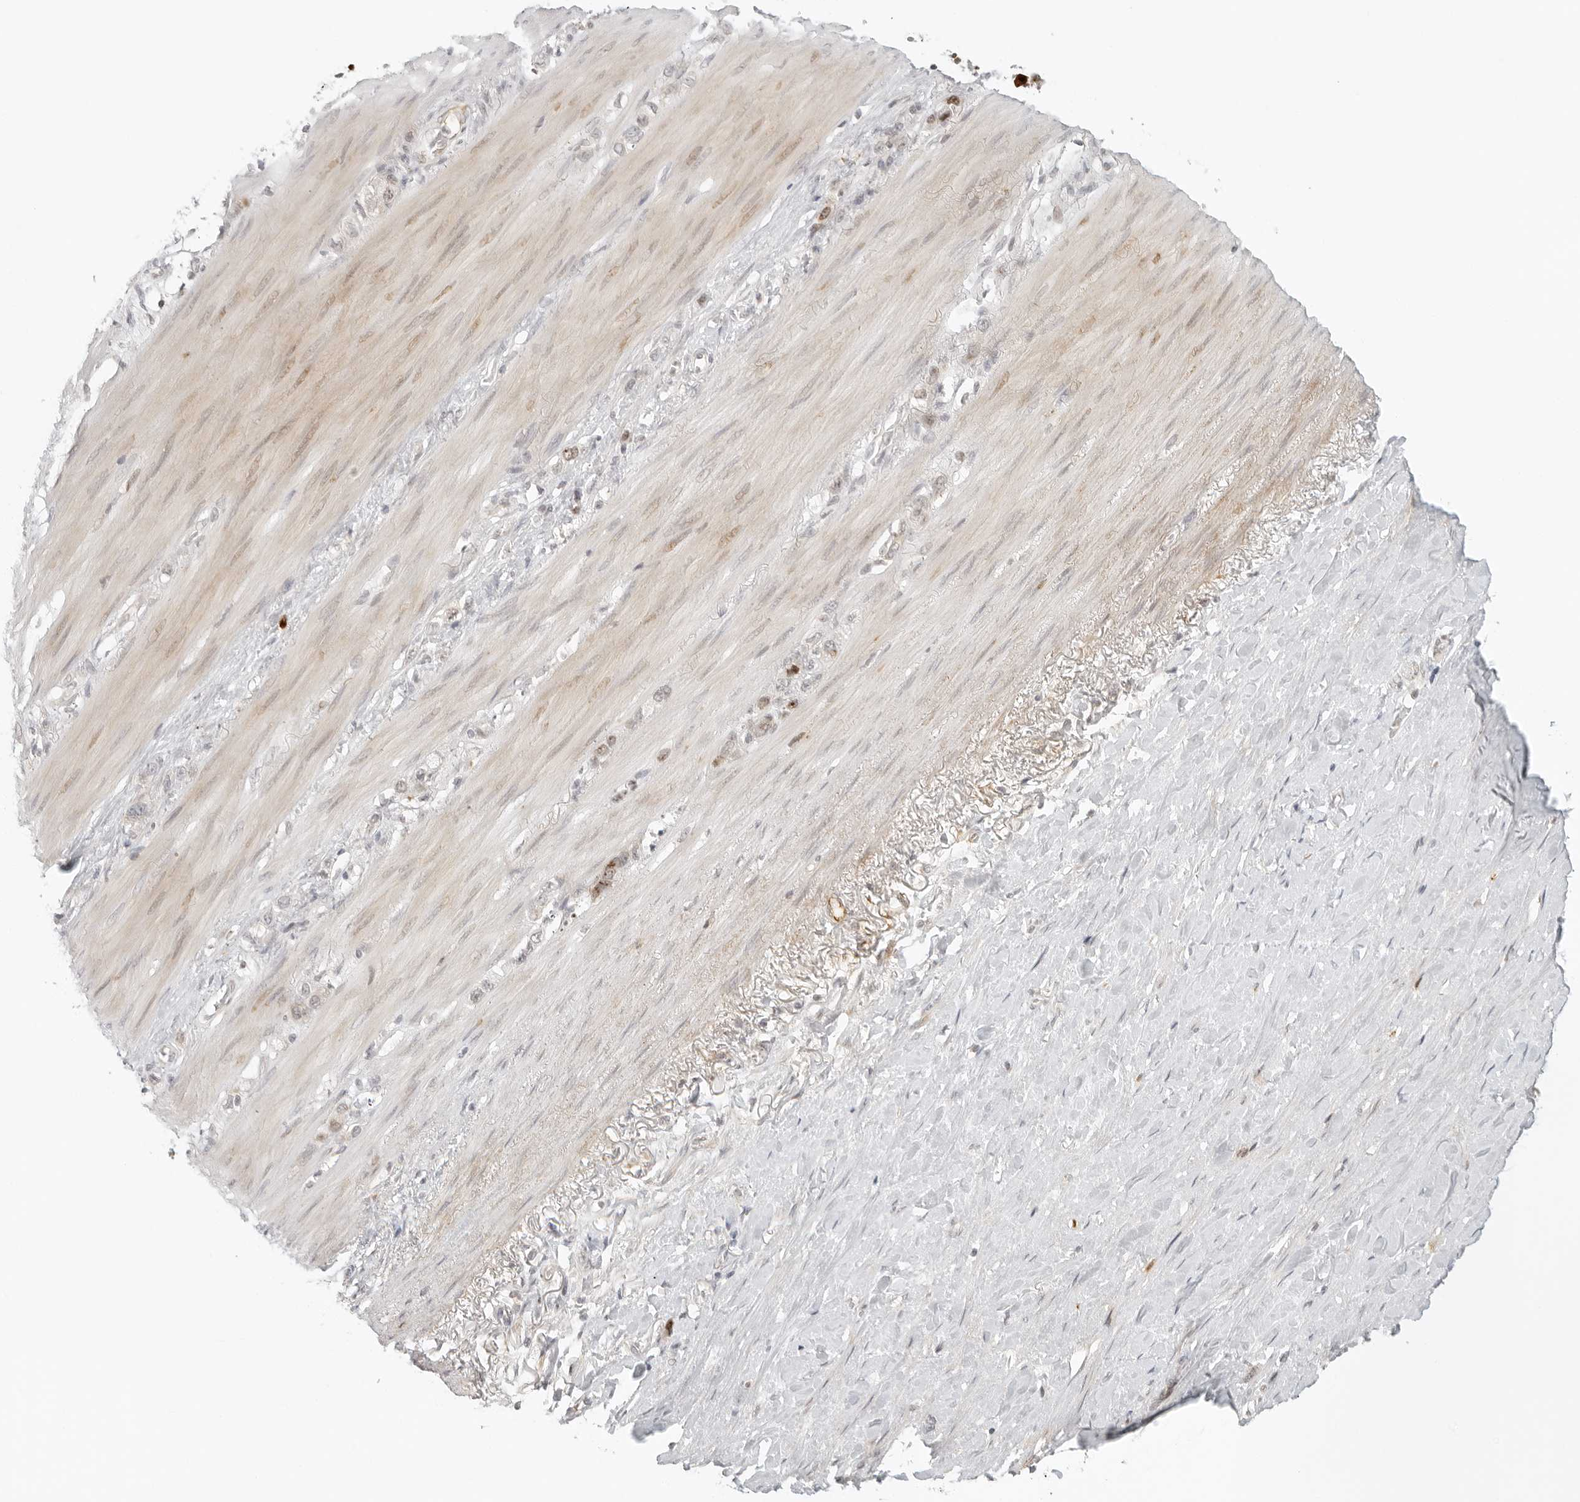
{"staining": {"intensity": "moderate", "quantity": "<25%", "location": "nuclear"}, "tissue": "stomach cancer", "cell_type": "Tumor cells", "image_type": "cancer", "snomed": [{"axis": "morphology", "description": "Normal tissue, NOS"}, {"axis": "morphology", "description": "Adenocarcinoma, NOS"}, {"axis": "morphology", "description": "Adenocarcinoma, High grade"}, {"axis": "topography", "description": "Stomach, upper"}, {"axis": "topography", "description": "Stomach"}], "caption": "Stomach cancer stained for a protein shows moderate nuclear positivity in tumor cells.", "gene": "ZNF678", "patient": {"sex": "female", "age": 65}}